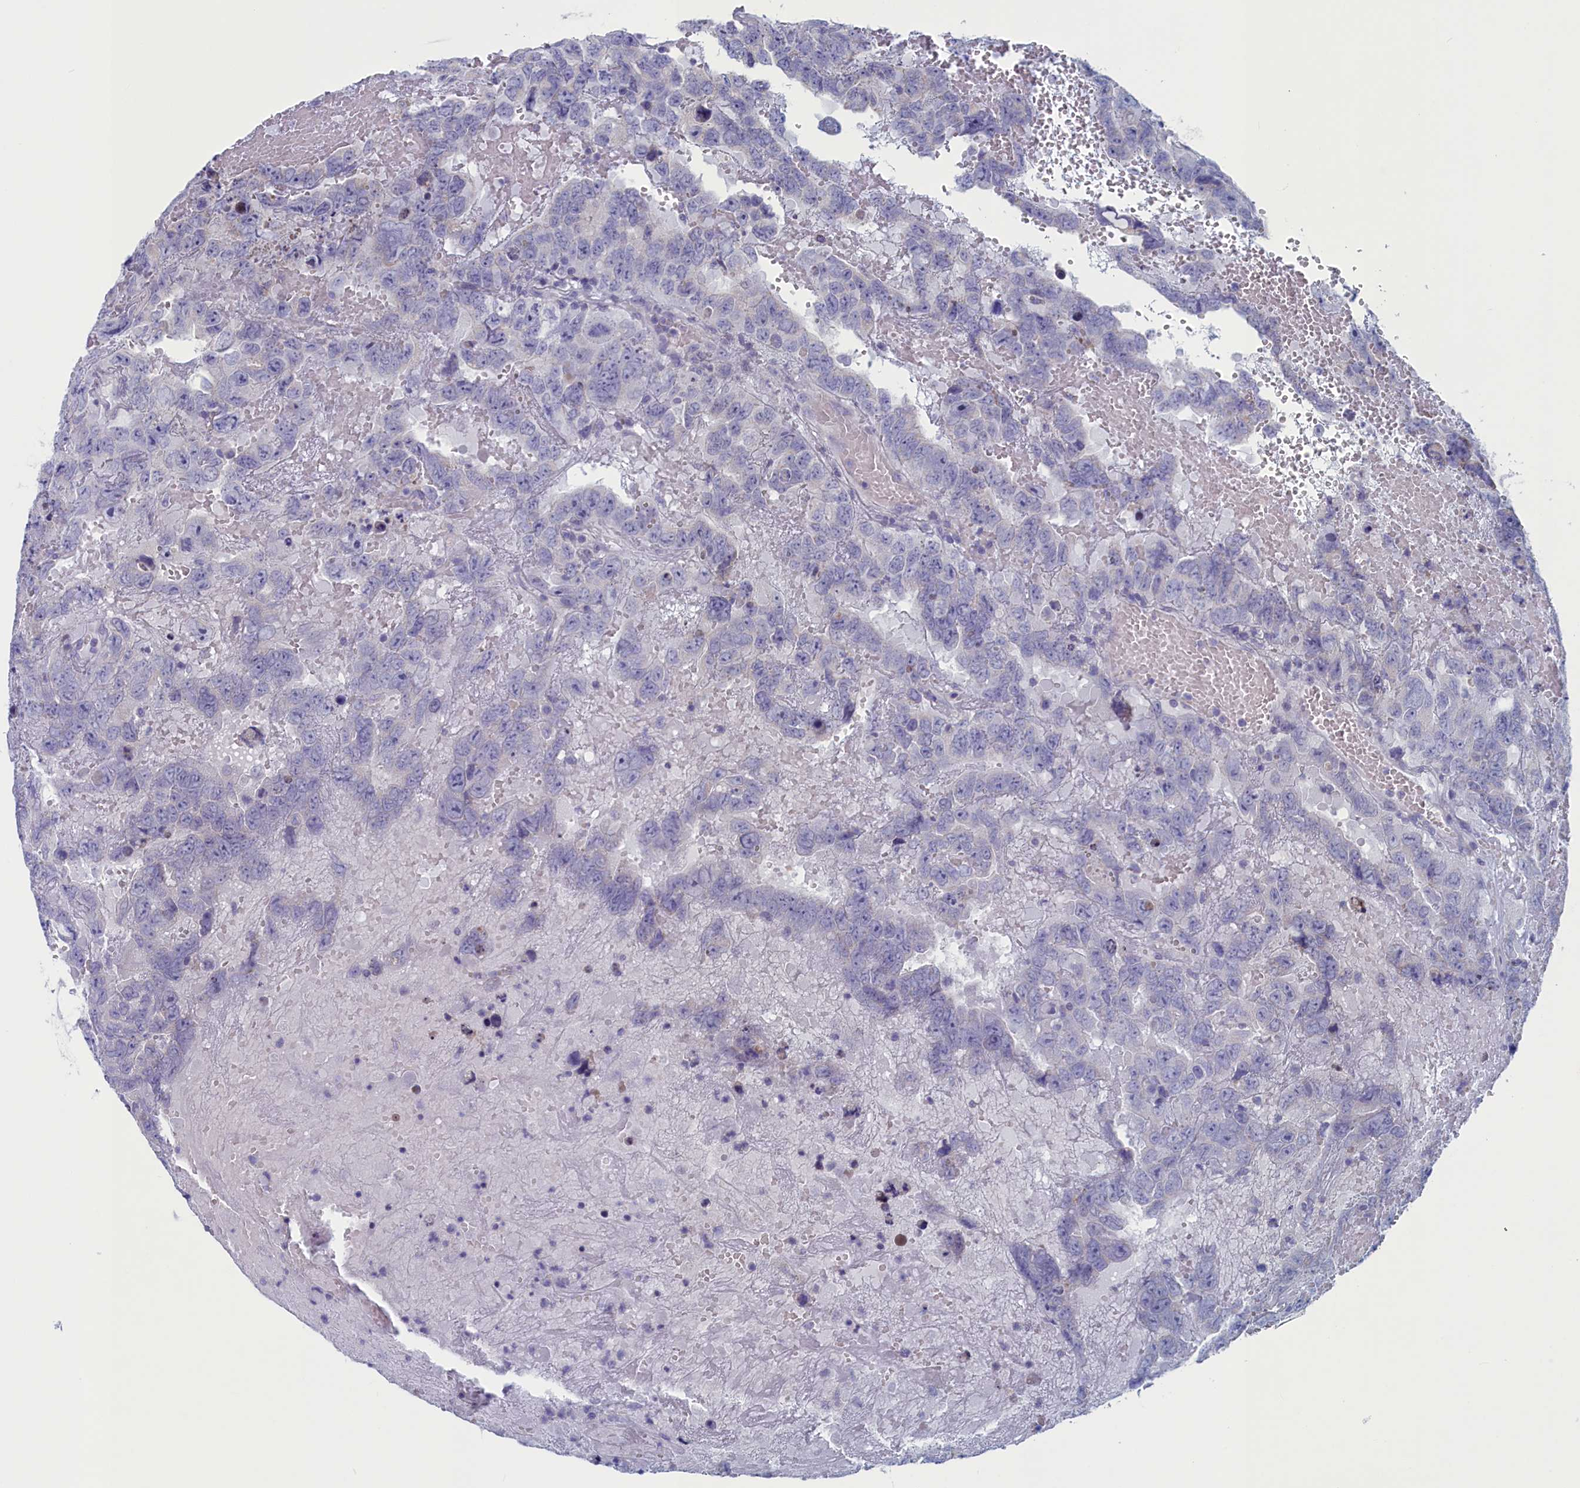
{"staining": {"intensity": "negative", "quantity": "none", "location": "none"}, "tissue": "testis cancer", "cell_type": "Tumor cells", "image_type": "cancer", "snomed": [{"axis": "morphology", "description": "Carcinoma, Embryonal, NOS"}, {"axis": "topography", "description": "Testis"}], "caption": "IHC micrograph of human testis embryonal carcinoma stained for a protein (brown), which shows no positivity in tumor cells.", "gene": "WDR76", "patient": {"sex": "male", "age": 45}}